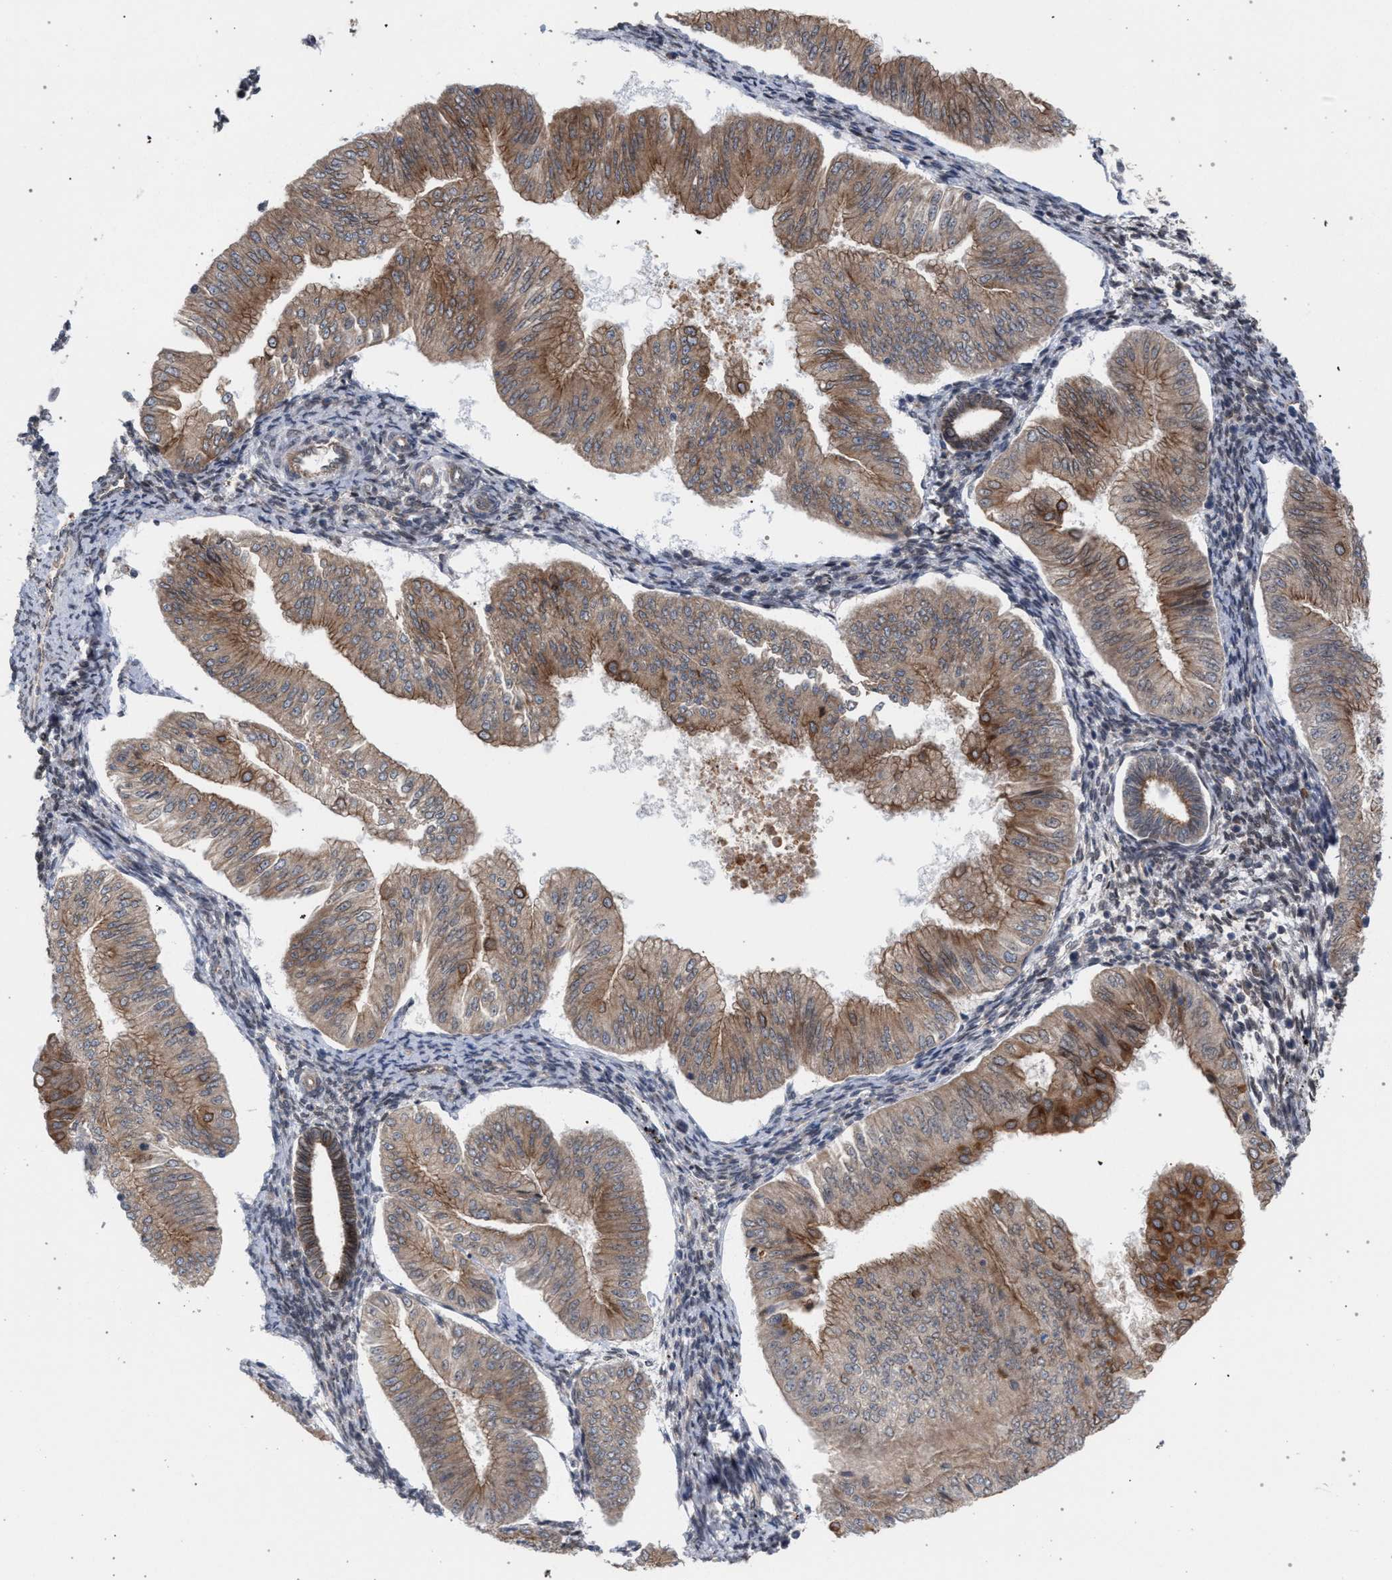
{"staining": {"intensity": "moderate", "quantity": ">75%", "location": "cytoplasmic/membranous"}, "tissue": "endometrial cancer", "cell_type": "Tumor cells", "image_type": "cancer", "snomed": [{"axis": "morphology", "description": "Normal tissue, NOS"}, {"axis": "morphology", "description": "Adenocarcinoma, NOS"}, {"axis": "topography", "description": "Endometrium"}], "caption": "This is a micrograph of IHC staining of endometrial cancer, which shows moderate positivity in the cytoplasmic/membranous of tumor cells.", "gene": "ARPC5L", "patient": {"sex": "female", "age": 53}}